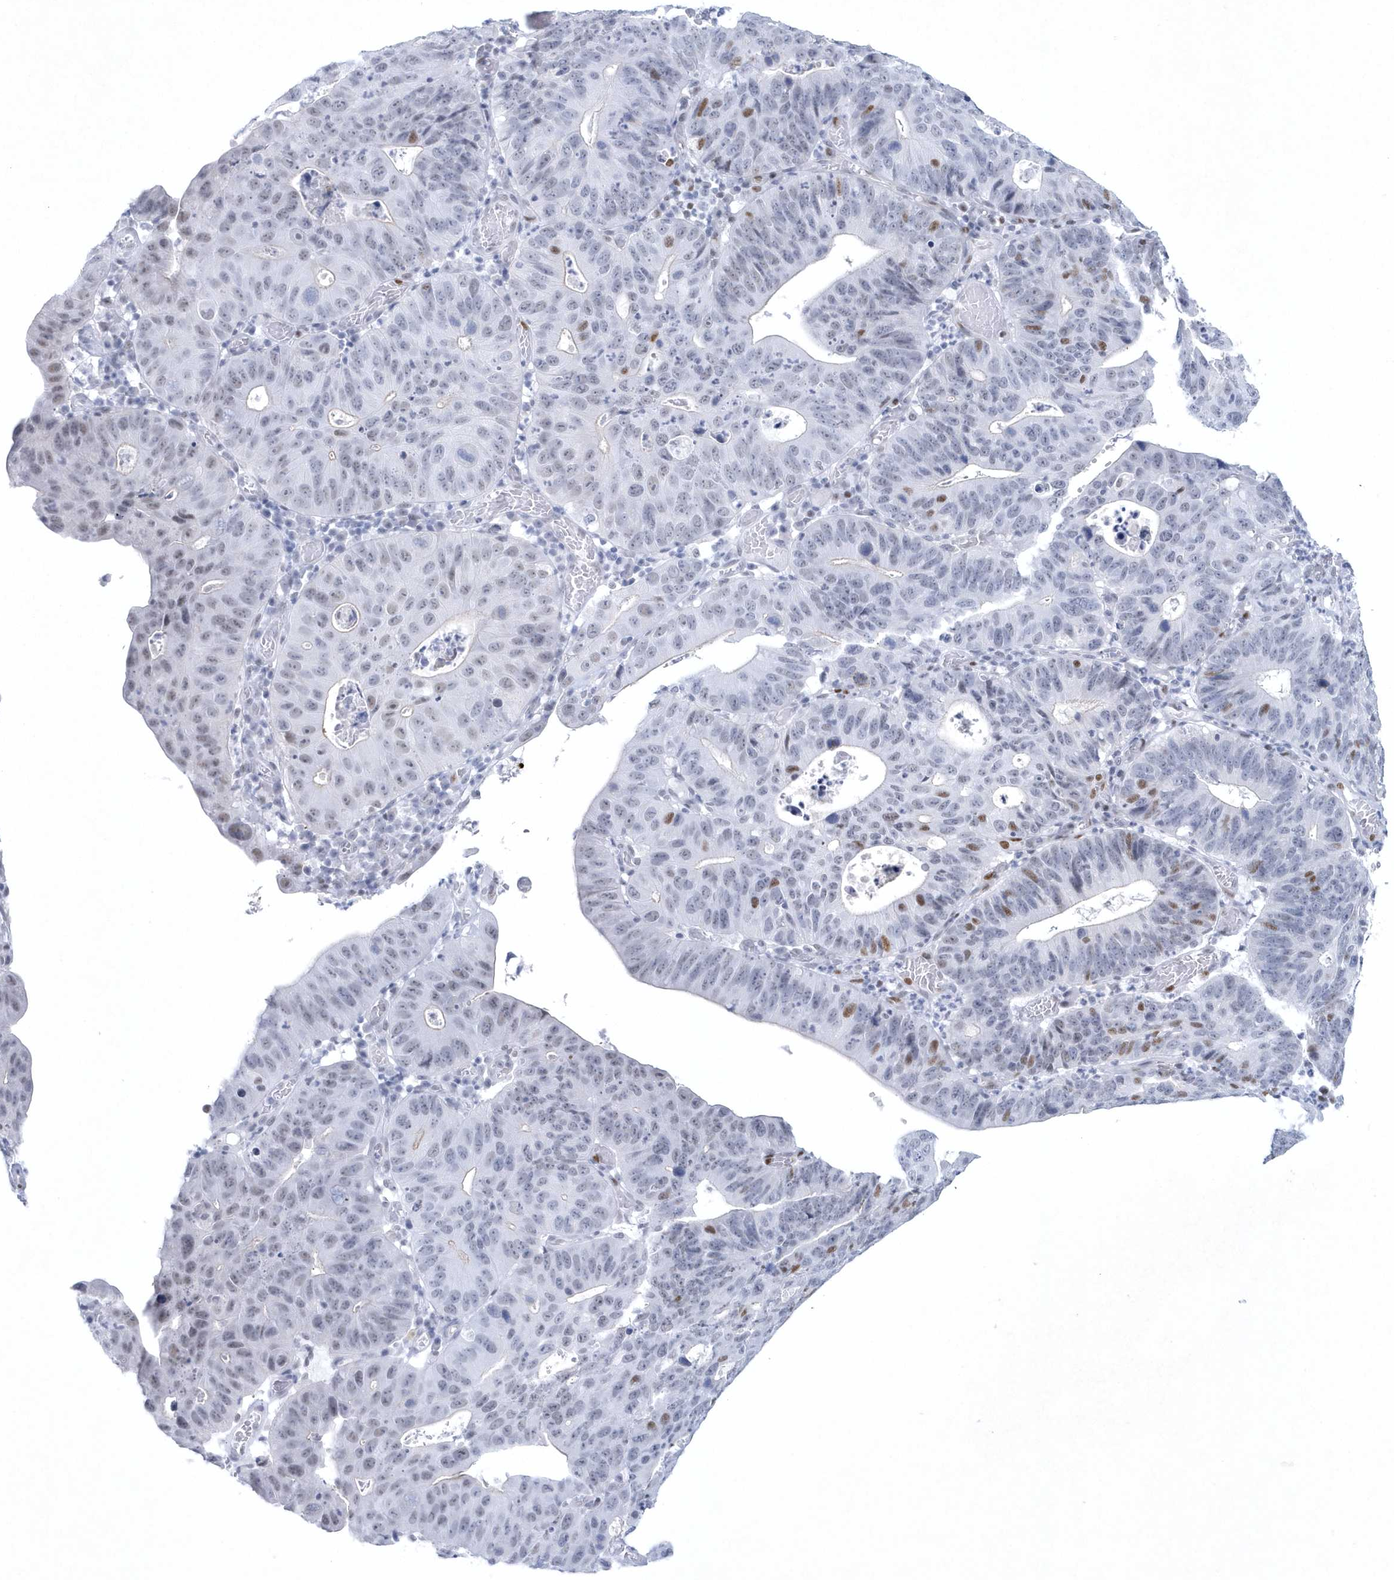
{"staining": {"intensity": "moderate", "quantity": "<25%", "location": "nuclear"}, "tissue": "stomach cancer", "cell_type": "Tumor cells", "image_type": "cancer", "snomed": [{"axis": "morphology", "description": "Adenocarcinoma, NOS"}, {"axis": "topography", "description": "Stomach"}], "caption": "A low amount of moderate nuclear expression is appreciated in about <25% of tumor cells in stomach cancer (adenocarcinoma) tissue. The staining is performed using DAB (3,3'-diaminobenzidine) brown chromogen to label protein expression. The nuclei are counter-stained blue using hematoxylin.", "gene": "DCLRE1A", "patient": {"sex": "male", "age": 59}}